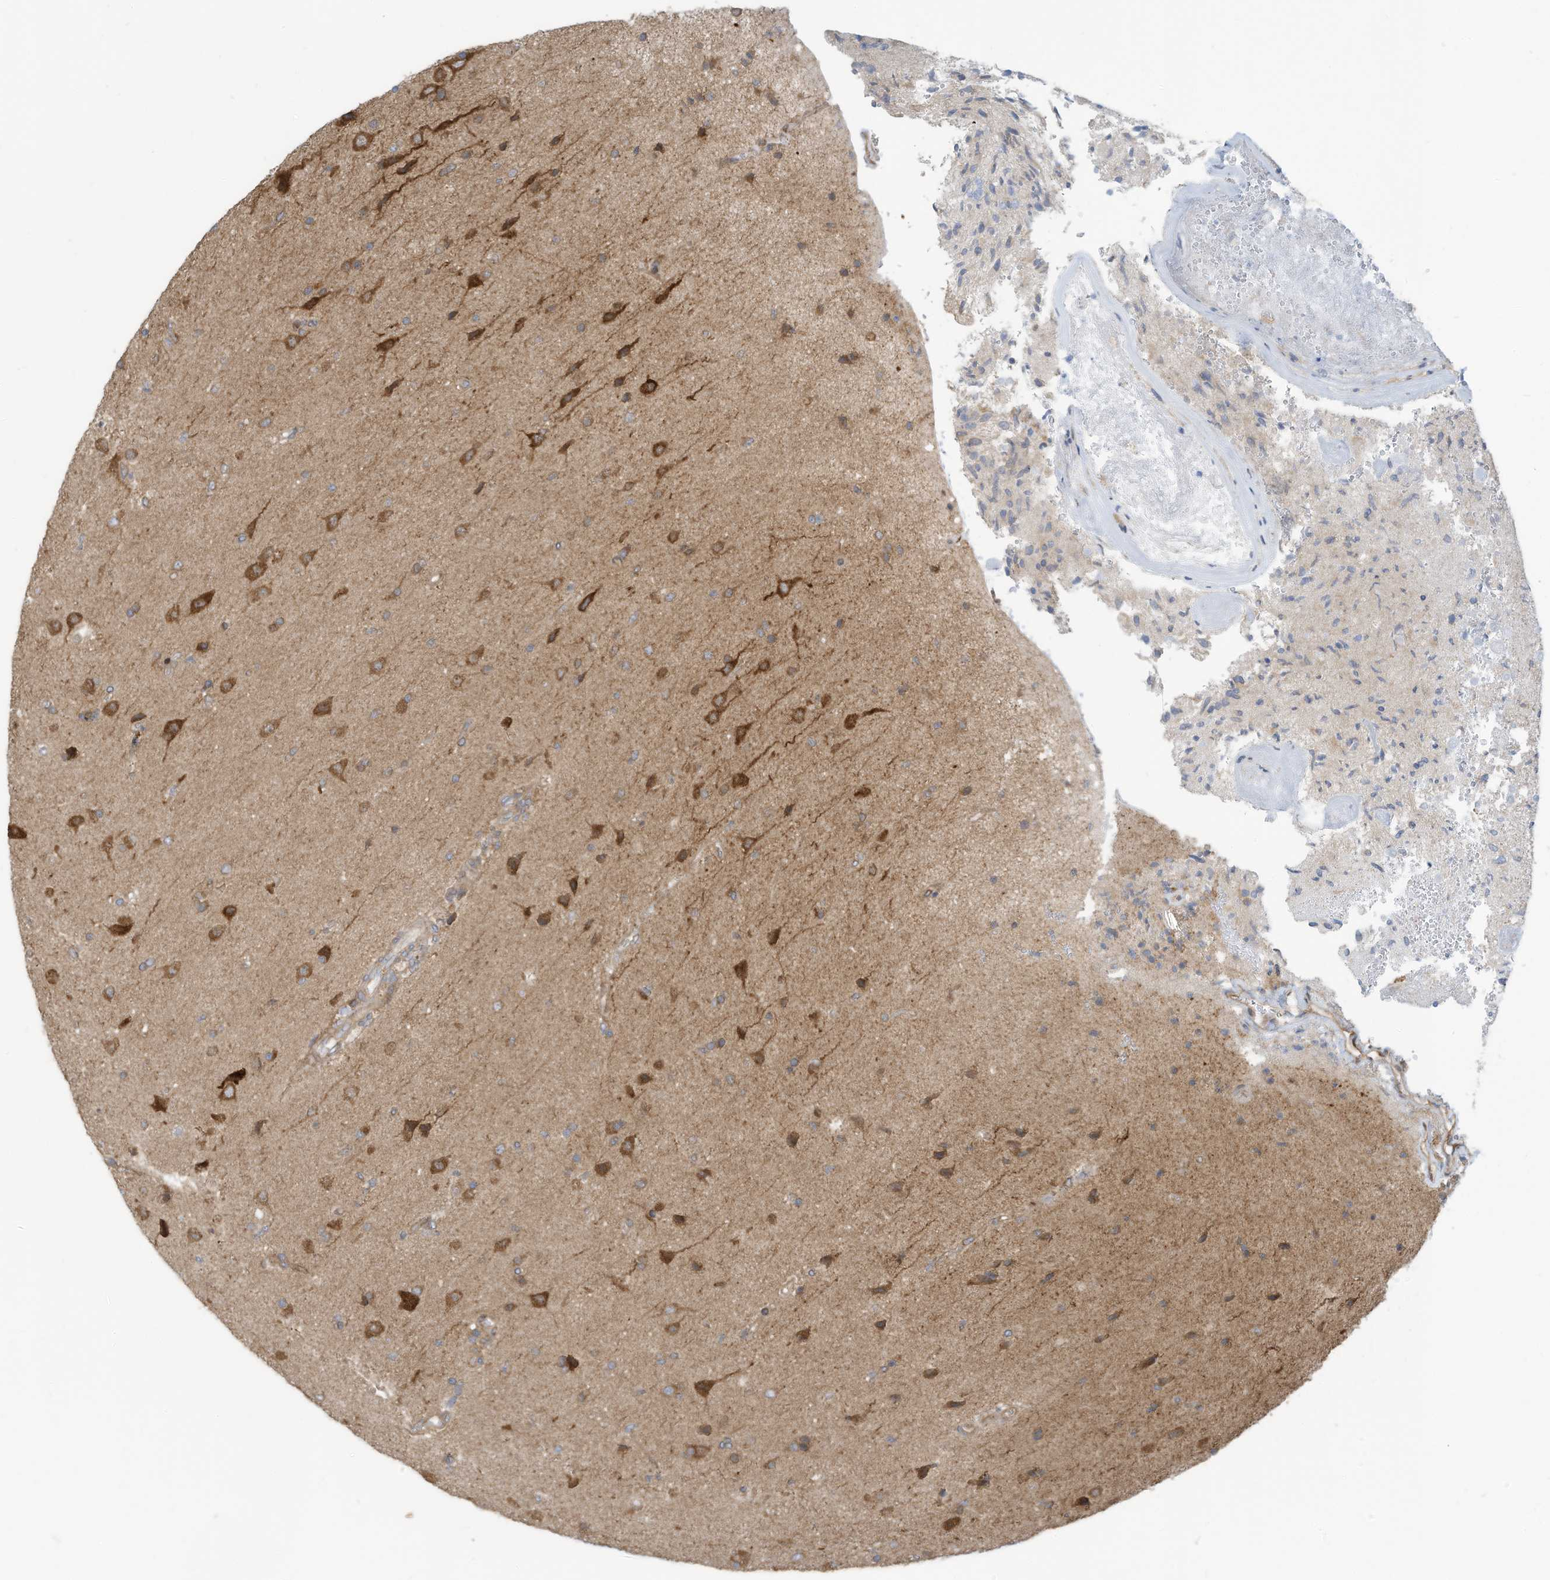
{"staining": {"intensity": "weak", "quantity": "<25%", "location": "cytoplasmic/membranous"}, "tissue": "glioma", "cell_type": "Tumor cells", "image_type": "cancer", "snomed": [{"axis": "morphology", "description": "Glioma, malignant, High grade"}, {"axis": "topography", "description": "Brain"}], "caption": "Glioma stained for a protein using immunohistochemistry (IHC) displays no expression tumor cells.", "gene": "USE1", "patient": {"sex": "male", "age": 72}}